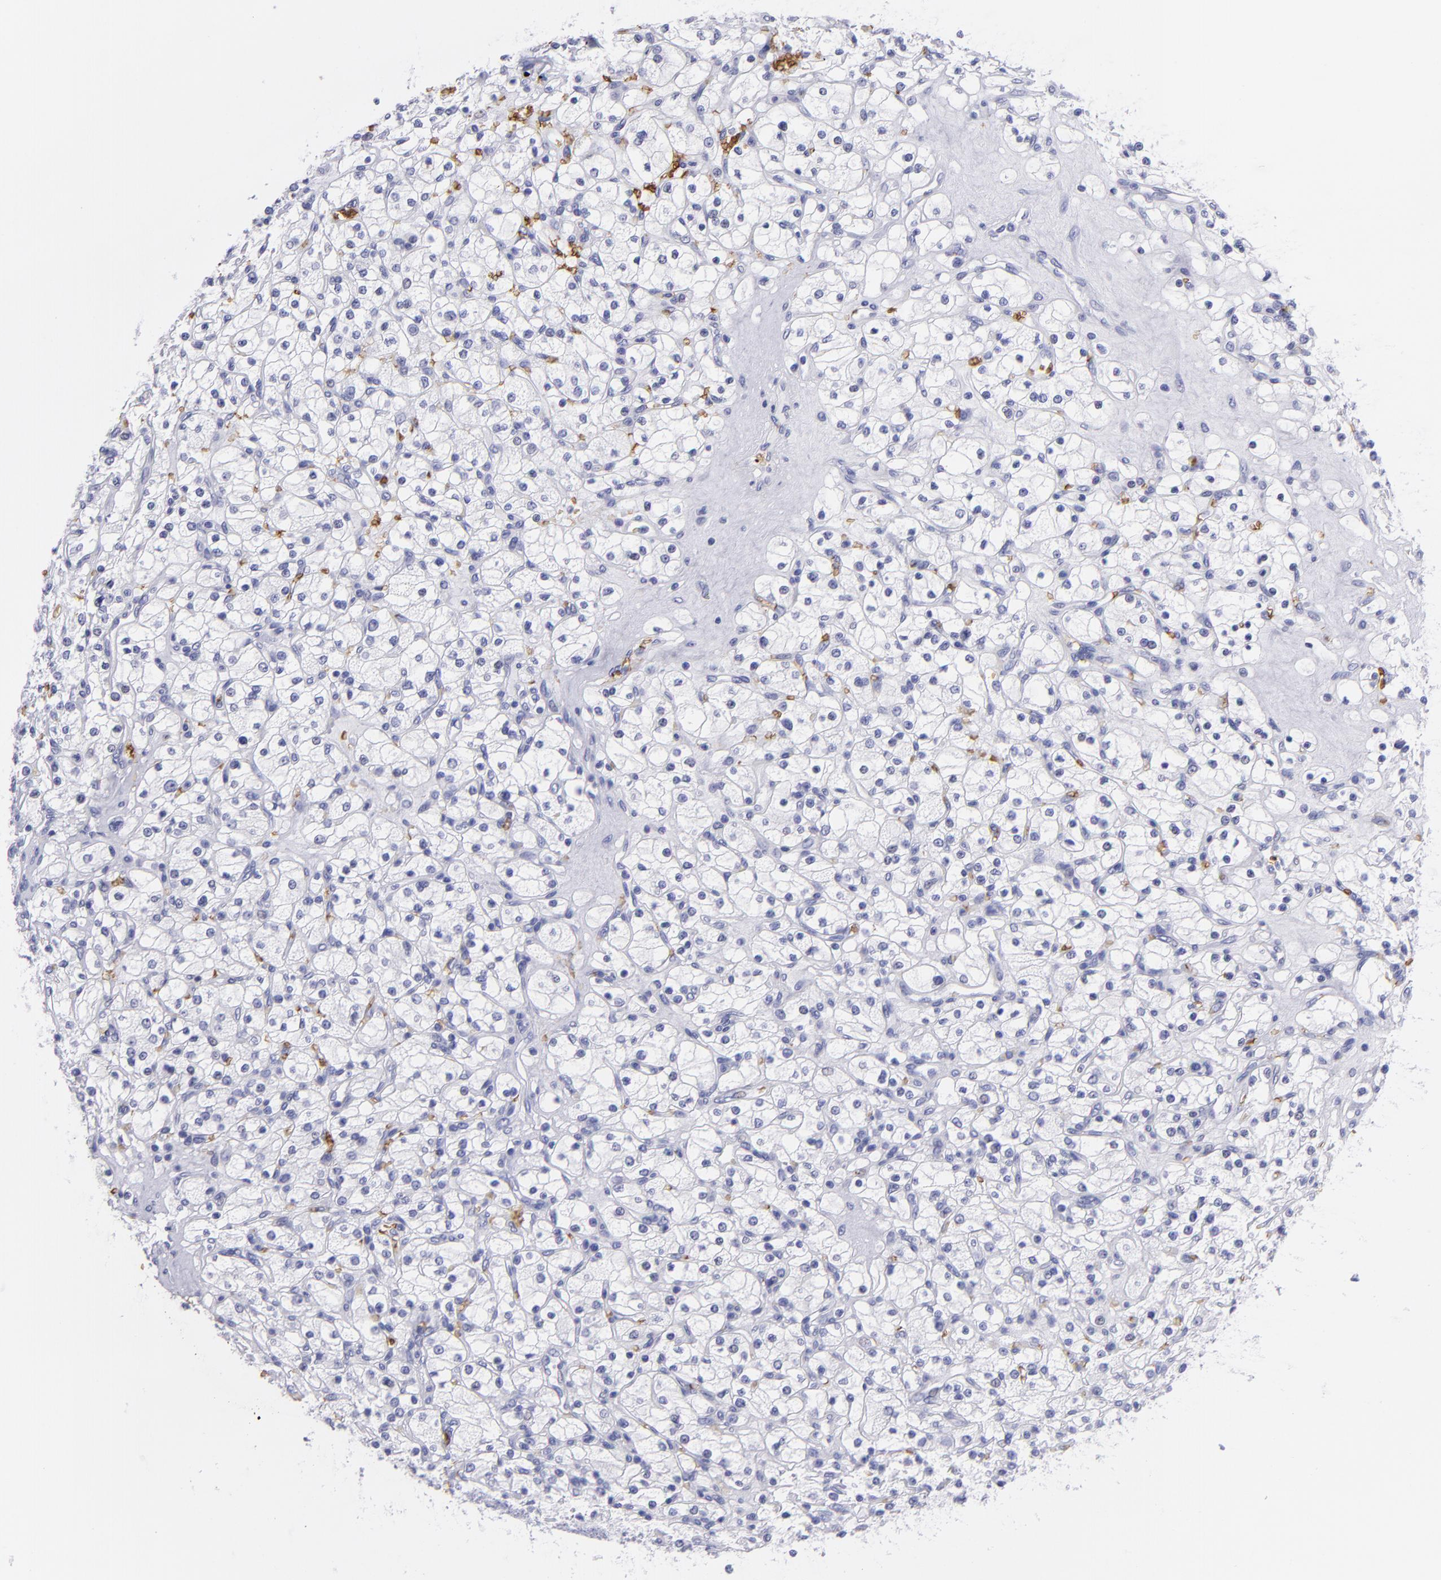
{"staining": {"intensity": "negative", "quantity": "none", "location": "none"}, "tissue": "renal cancer", "cell_type": "Tumor cells", "image_type": "cancer", "snomed": [{"axis": "morphology", "description": "Adenocarcinoma, NOS"}, {"axis": "topography", "description": "Kidney"}], "caption": "High magnification brightfield microscopy of renal cancer (adenocarcinoma) stained with DAB (brown) and counterstained with hematoxylin (blue): tumor cells show no significant staining. The staining is performed using DAB (3,3'-diaminobenzidine) brown chromogen with nuclei counter-stained in using hematoxylin.", "gene": "GYPA", "patient": {"sex": "female", "age": 83}}